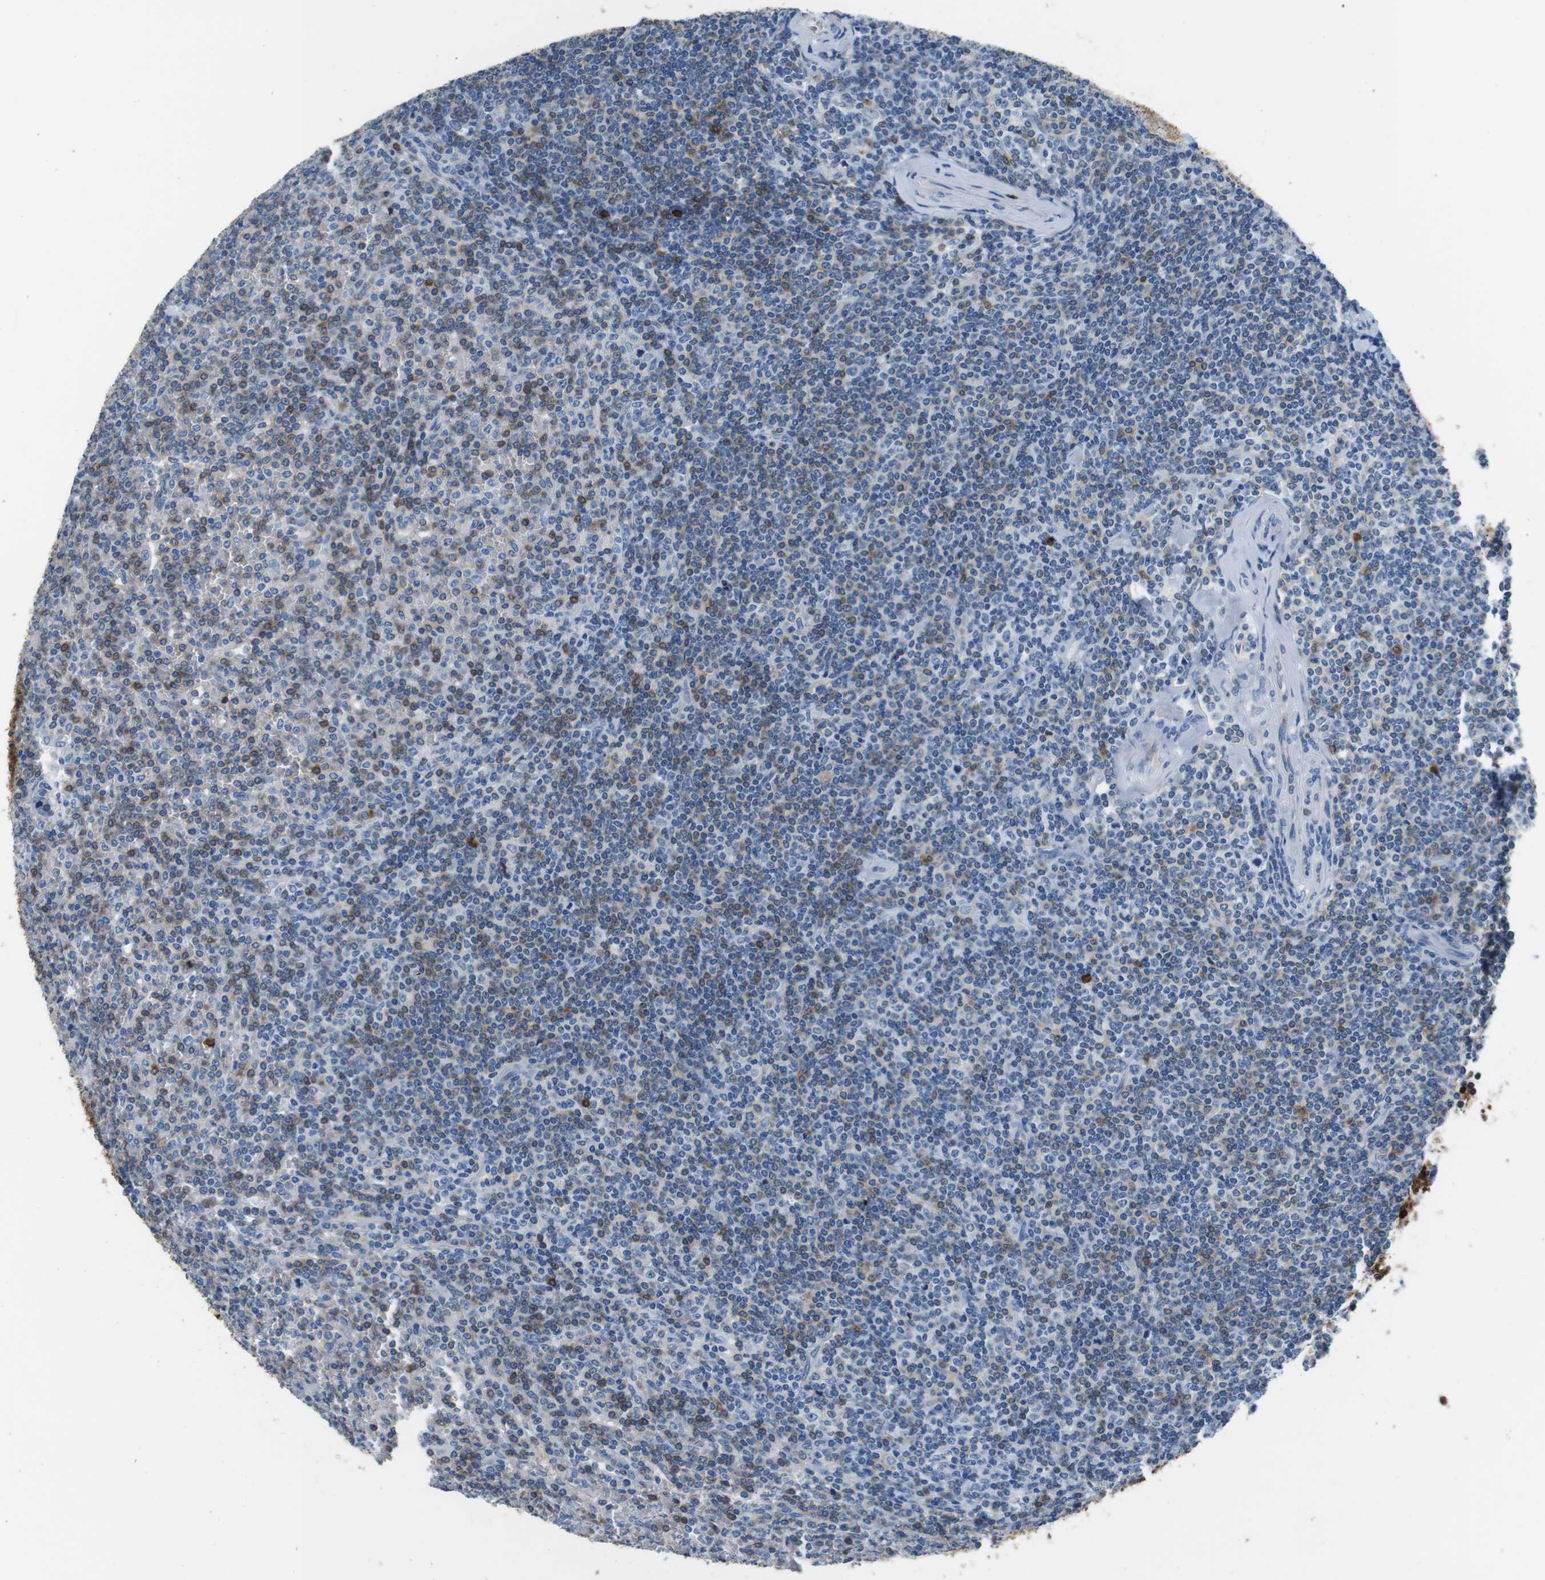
{"staining": {"intensity": "weak", "quantity": "<25%", "location": "cytoplasmic/membranous"}, "tissue": "lymphoma", "cell_type": "Tumor cells", "image_type": "cancer", "snomed": [{"axis": "morphology", "description": "Malignant lymphoma, non-Hodgkin's type, Low grade"}, {"axis": "topography", "description": "Spleen"}], "caption": "This is a photomicrograph of immunohistochemistry (IHC) staining of lymphoma, which shows no expression in tumor cells.", "gene": "IGHD", "patient": {"sex": "female", "age": 19}}